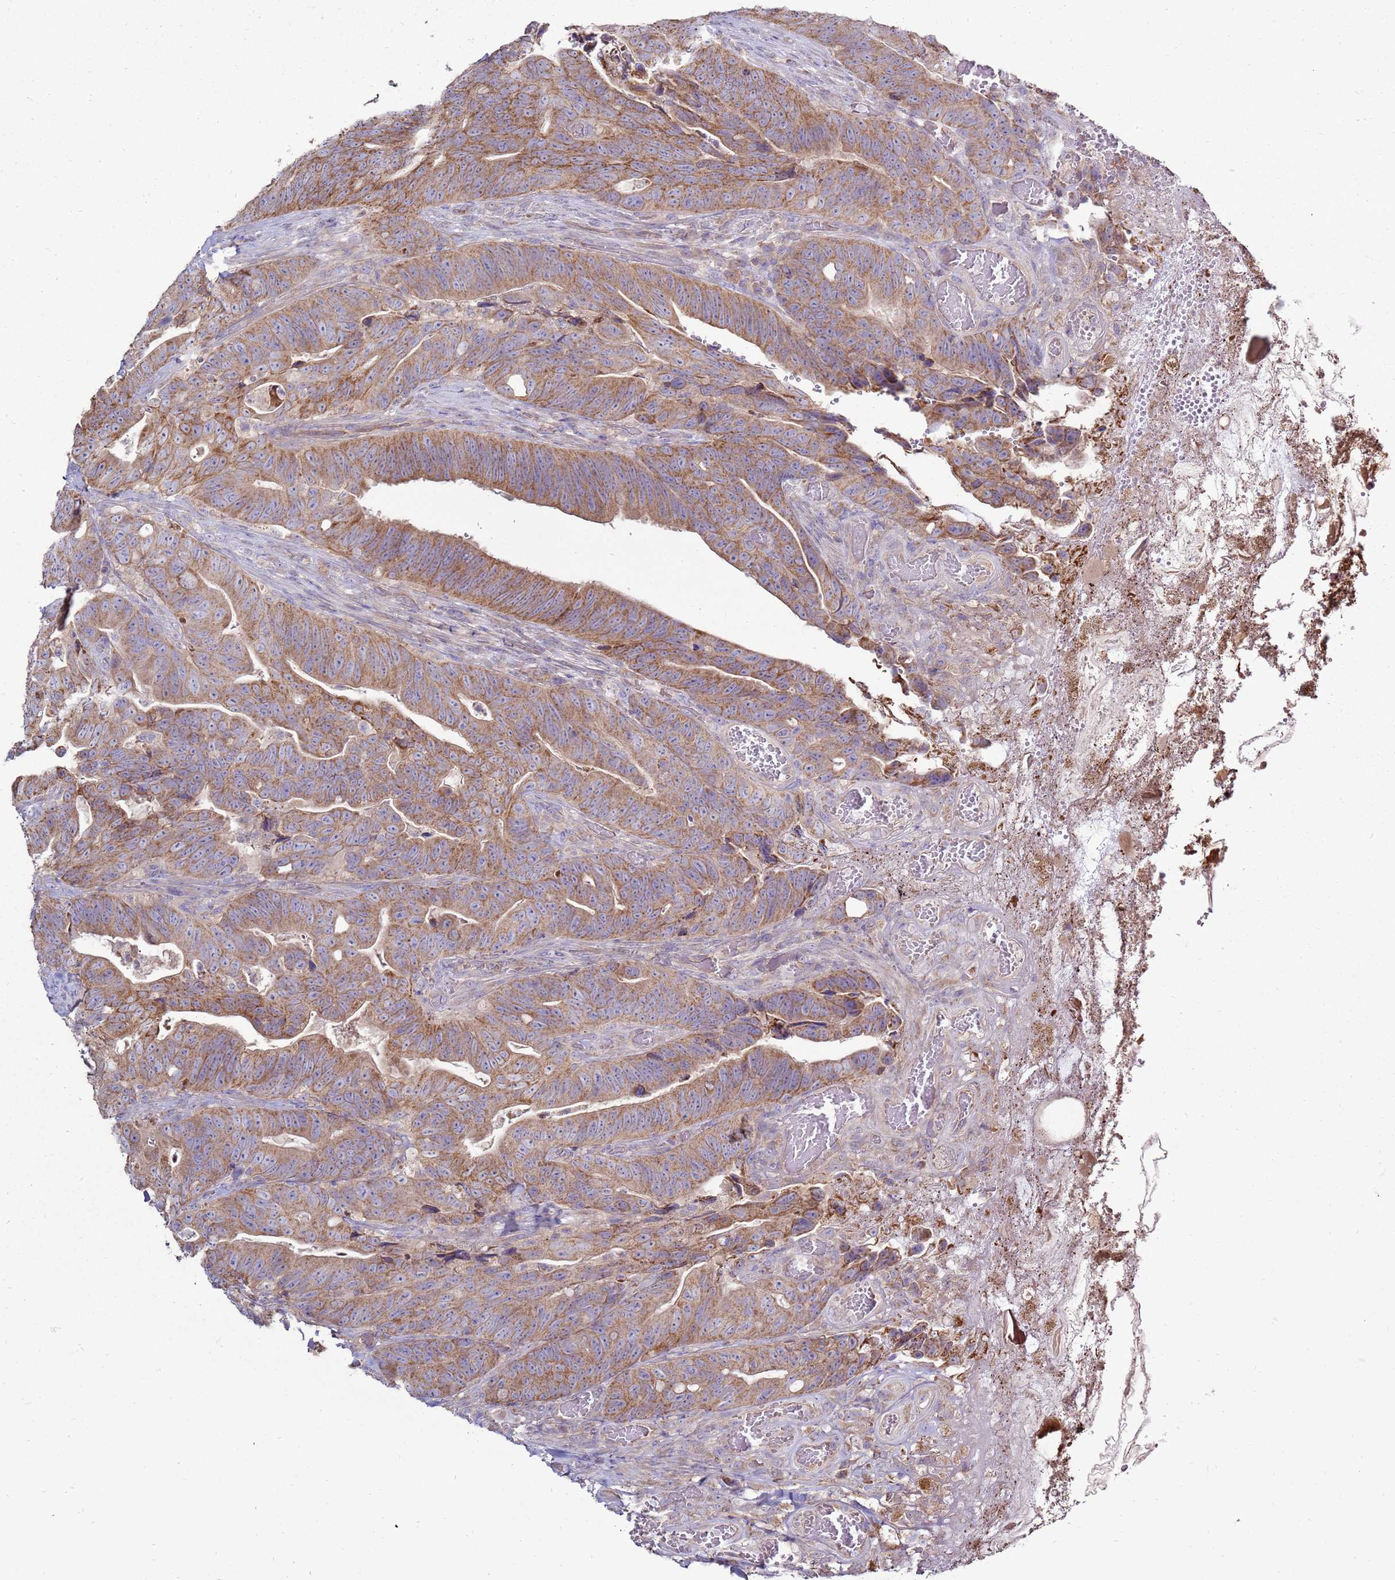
{"staining": {"intensity": "moderate", "quantity": ">75%", "location": "cytoplasmic/membranous"}, "tissue": "colorectal cancer", "cell_type": "Tumor cells", "image_type": "cancer", "snomed": [{"axis": "morphology", "description": "Adenocarcinoma, NOS"}, {"axis": "topography", "description": "Colon"}], "caption": "There is medium levels of moderate cytoplasmic/membranous expression in tumor cells of colorectal cancer (adenocarcinoma), as demonstrated by immunohistochemical staining (brown color).", "gene": "TRAPPC4", "patient": {"sex": "female", "age": 82}}